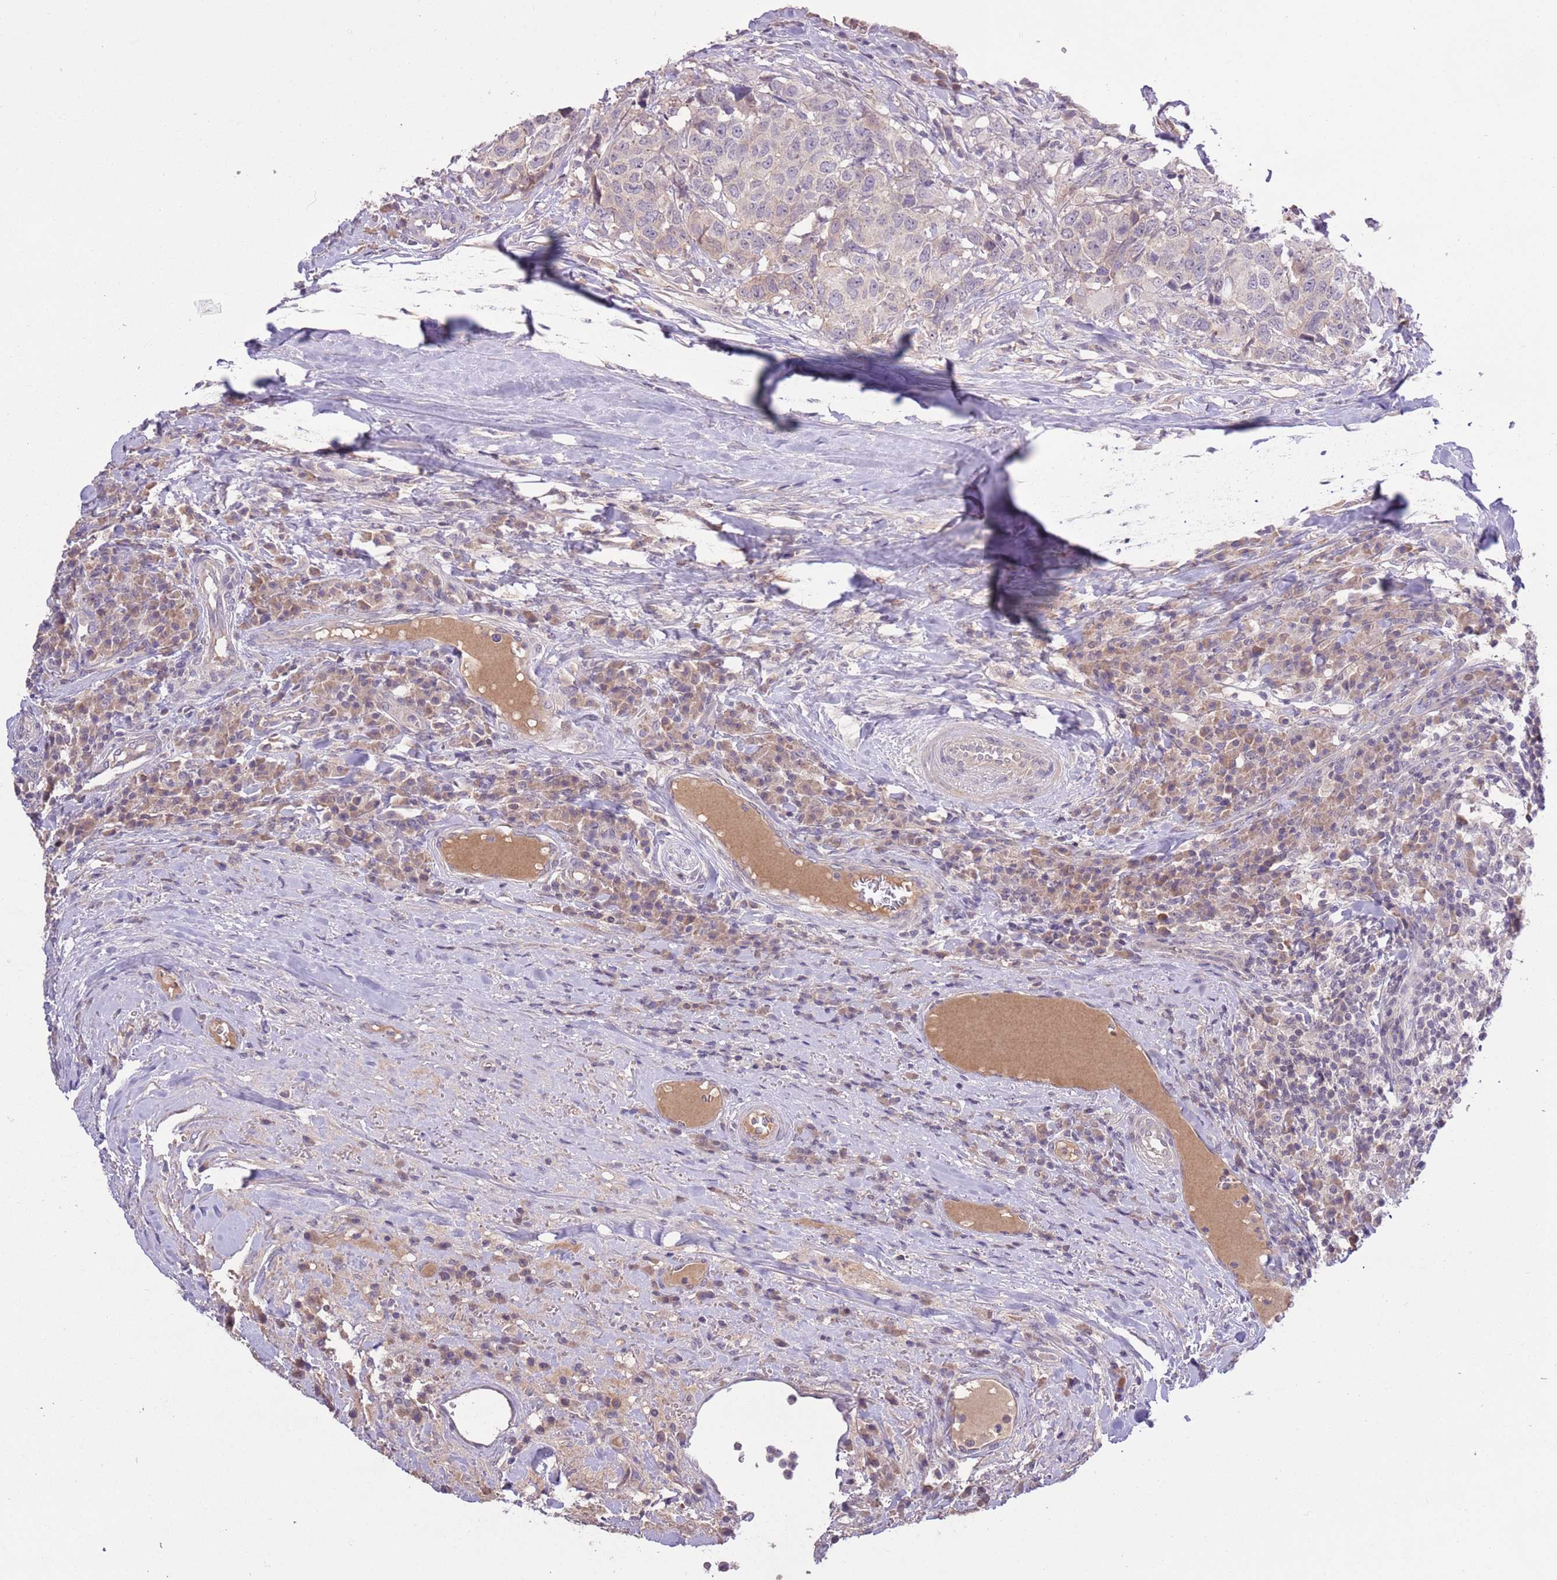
{"staining": {"intensity": "weak", "quantity": "25%-75%", "location": "cytoplasmic/membranous"}, "tissue": "head and neck cancer", "cell_type": "Tumor cells", "image_type": "cancer", "snomed": [{"axis": "morphology", "description": "Squamous cell carcinoma, NOS"}, {"axis": "topography", "description": "Head-Neck"}], "caption": "A photomicrograph of head and neck squamous cell carcinoma stained for a protein shows weak cytoplasmic/membranous brown staining in tumor cells.", "gene": "SHROOM3", "patient": {"sex": "male", "age": 66}}